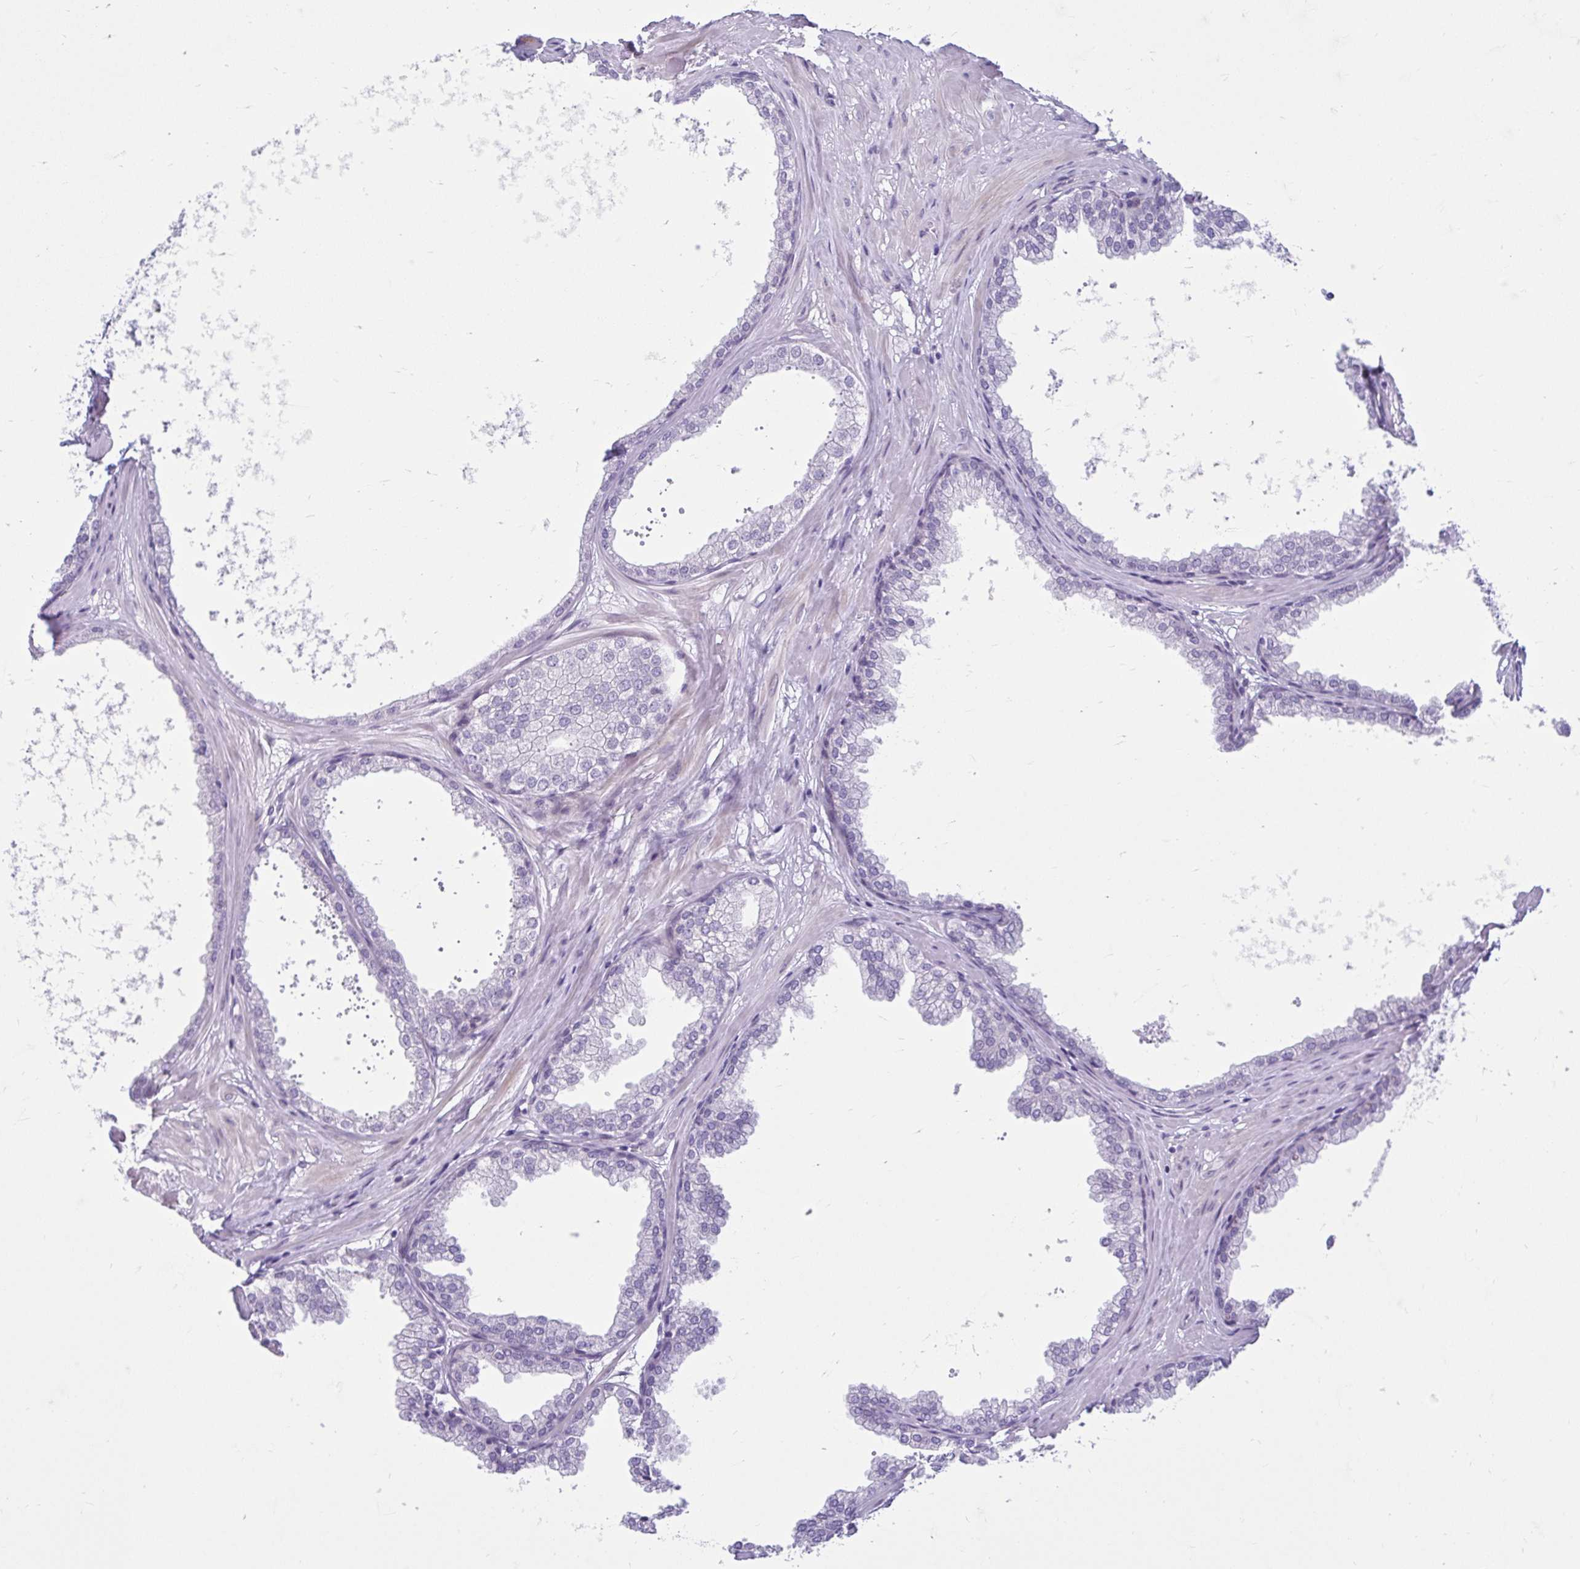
{"staining": {"intensity": "negative", "quantity": "none", "location": "none"}, "tissue": "prostate", "cell_type": "Glandular cells", "image_type": "normal", "snomed": [{"axis": "morphology", "description": "Normal tissue, NOS"}, {"axis": "topography", "description": "Prostate"}], "caption": "Immunohistochemical staining of unremarkable human prostate displays no significant staining in glandular cells.", "gene": "FAM153A", "patient": {"sex": "male", "age": 37}}